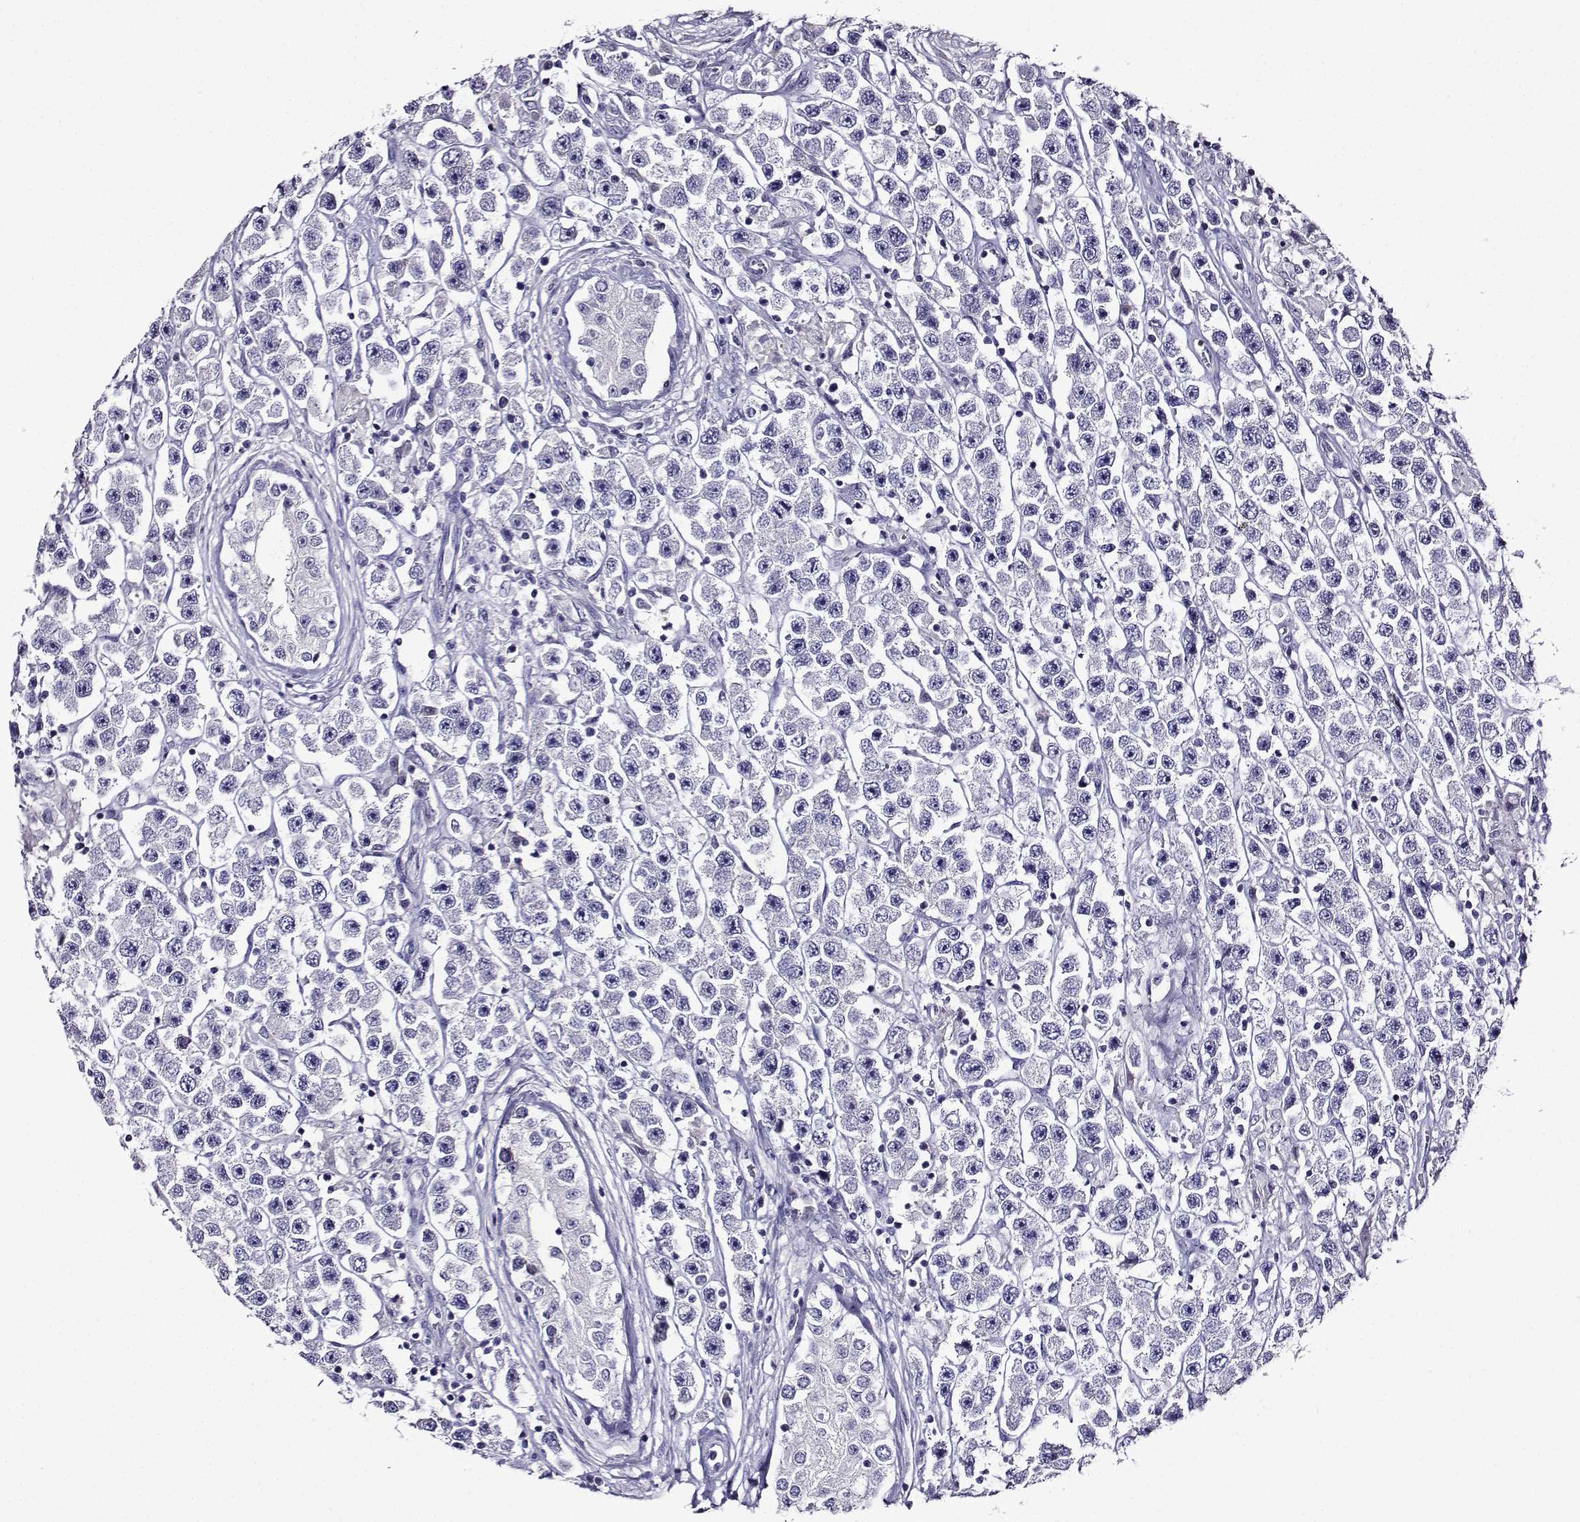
{"staining": {"intensity": "negative", "quantity": "none", "location": "none"}, "tissue": "testis cancer", "cell_type": "Tumor cells", "image_type": "cancer", "snomed": [{"axis": "morphology", "description": "Seminoma, NOS"}, {"axis": "topography", "description": "Testis"}], "caption": "High magnification brightfield microscopy of testis cancer (seminoma) stained with DAB (brown) and counterstained with hematoxylin (blue): tumor cells show no significant staining.", "gene": "TMEM266", "patient": {"sex": "male", "age": 45}}